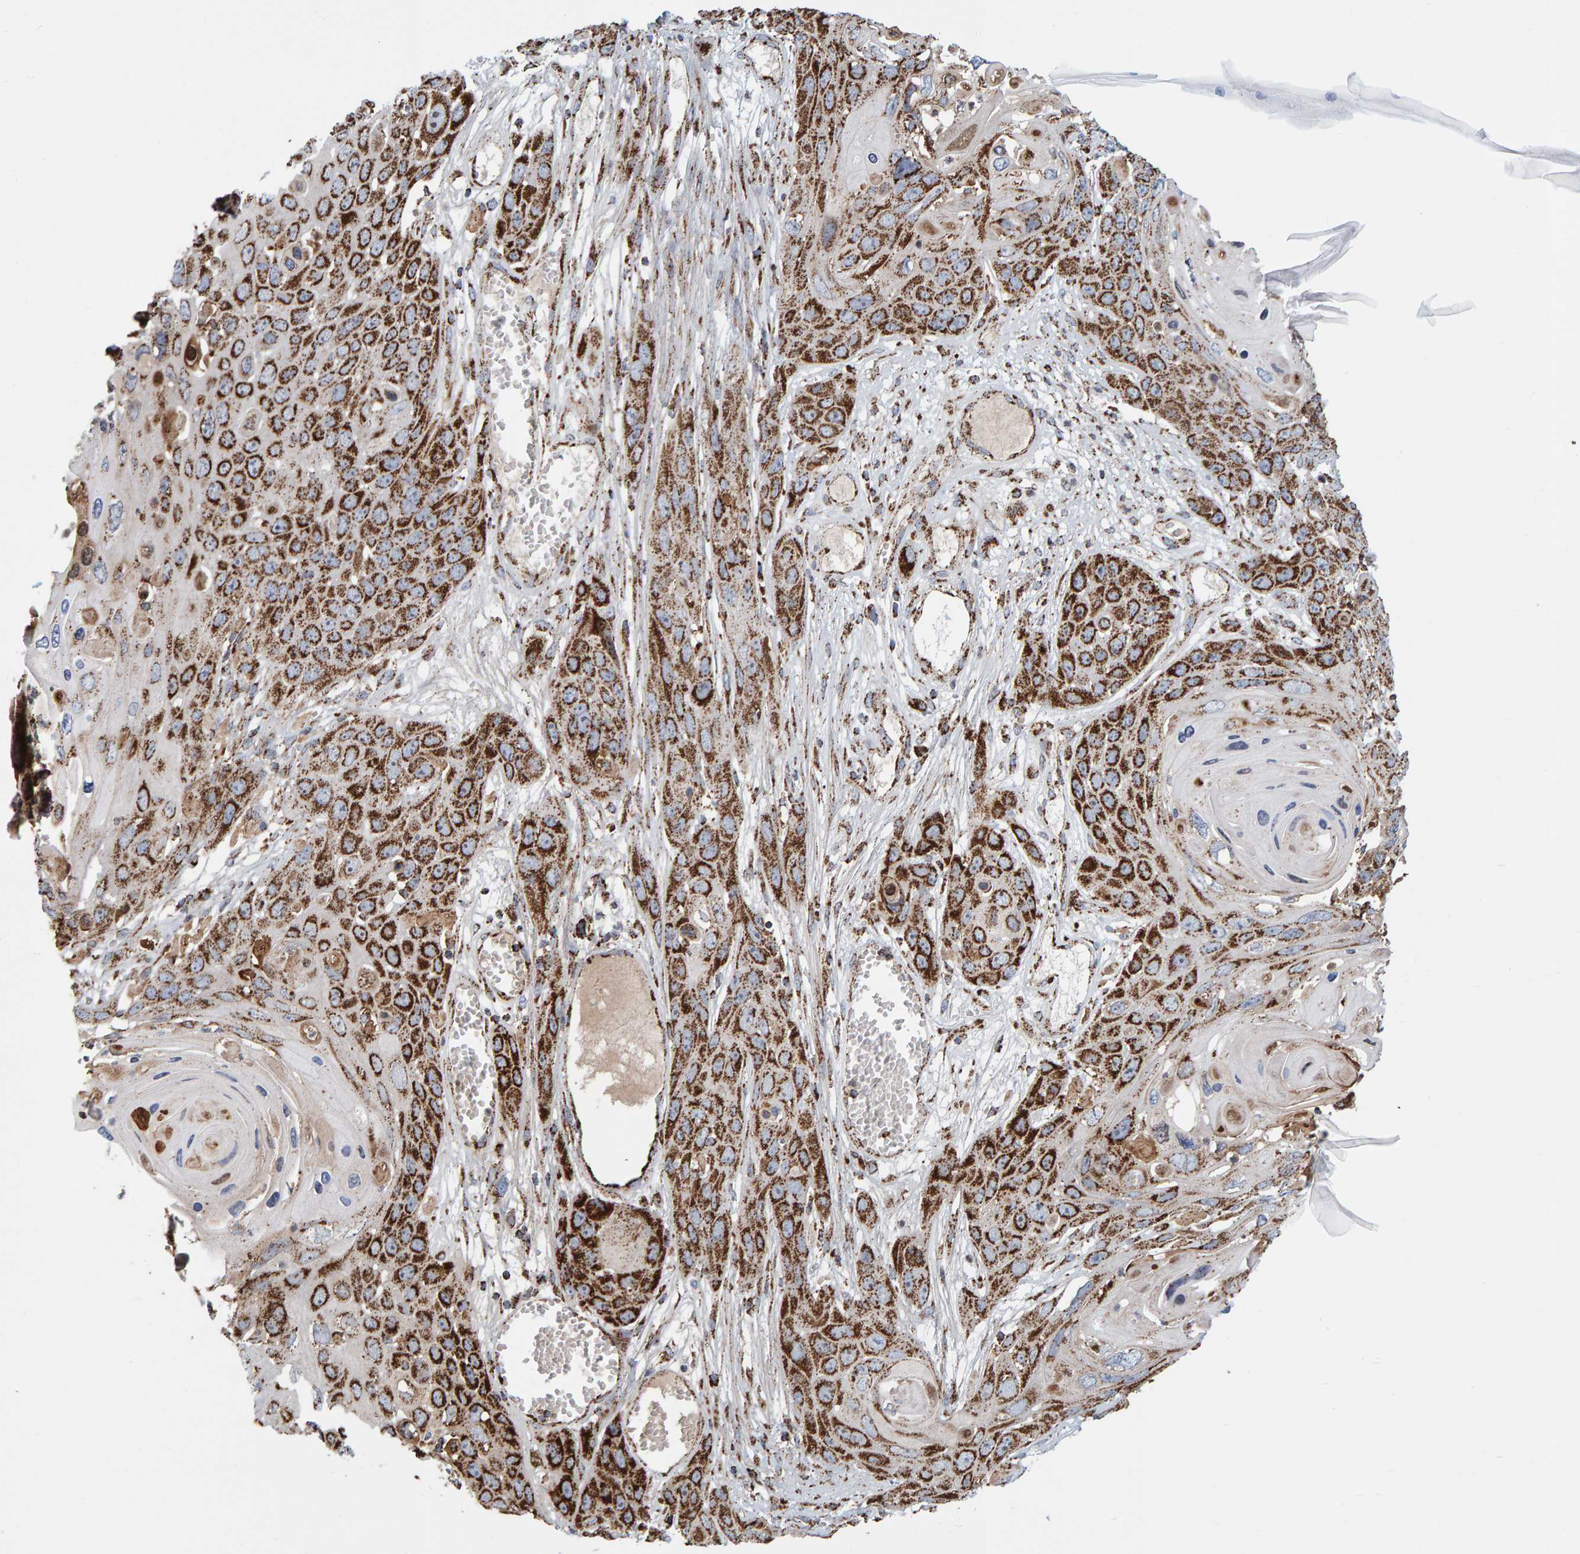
{"staining": {"intensity": "strong", "quantity": "25%-75%", "location": "cytoplasmic/membranous"}, "tissue": "skin cancer", "cell_type": "Tumor cells", "image_type": "cancer", "snomed": [{"axis": "morphology", "description": "Squamous cell carcinoma, NOS"}, {"axis": "topography", "description": "Skin"}], "caption": "Squamous cell carcinoma (skin) was stained to show a protein in brown. There is high levels of strong cytoplasmic/membranous positivity in approximately 25%-75% of tumor cells. Nuclei are stained in blue.", "gene": "MRPL45", "patient": {"sex": "male", "age": 55}}